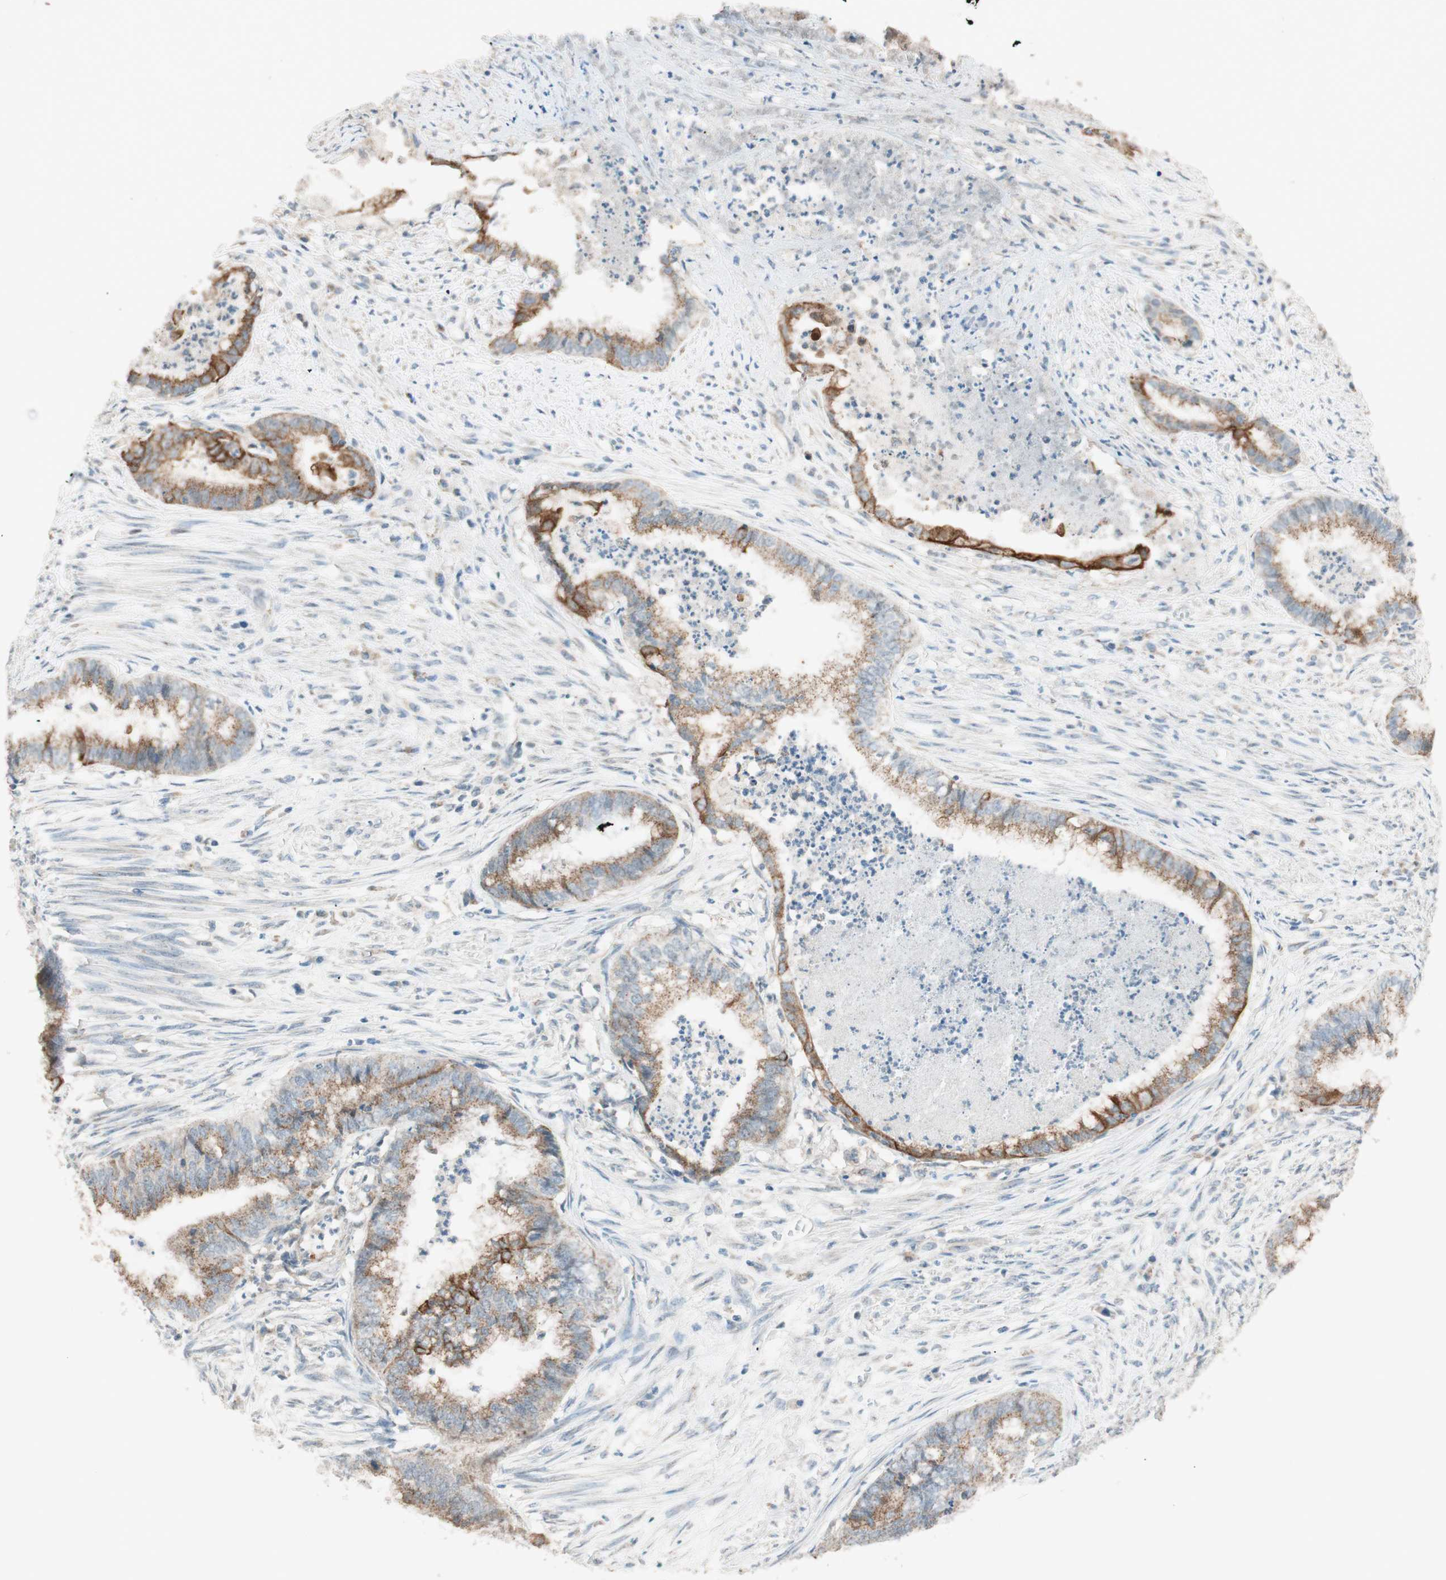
{"staining": {"intensity": "moderate", "quantity": ">75%", "location": "cytoplasmic/membranous"}, "tissue": "endometrial cancer", "cell_type": "Tumor cells", "image_type": "cancer", "snomed": [{"axis": "morphology", "description": "Necrosis, NOS"}, {"axis": "morphology", "description": "Adenocarcinoma, NOS"}, {"axis": "topography", "description": "Endometrium"}], "caption": "Moderate cytoplasmic/membranous protein positivity is appreciated in approximately >75% of tumor cells in endometrial adenocarcinoma.", "gene": "TRIM21", "patient": {"sex": "female", "age": 79}}